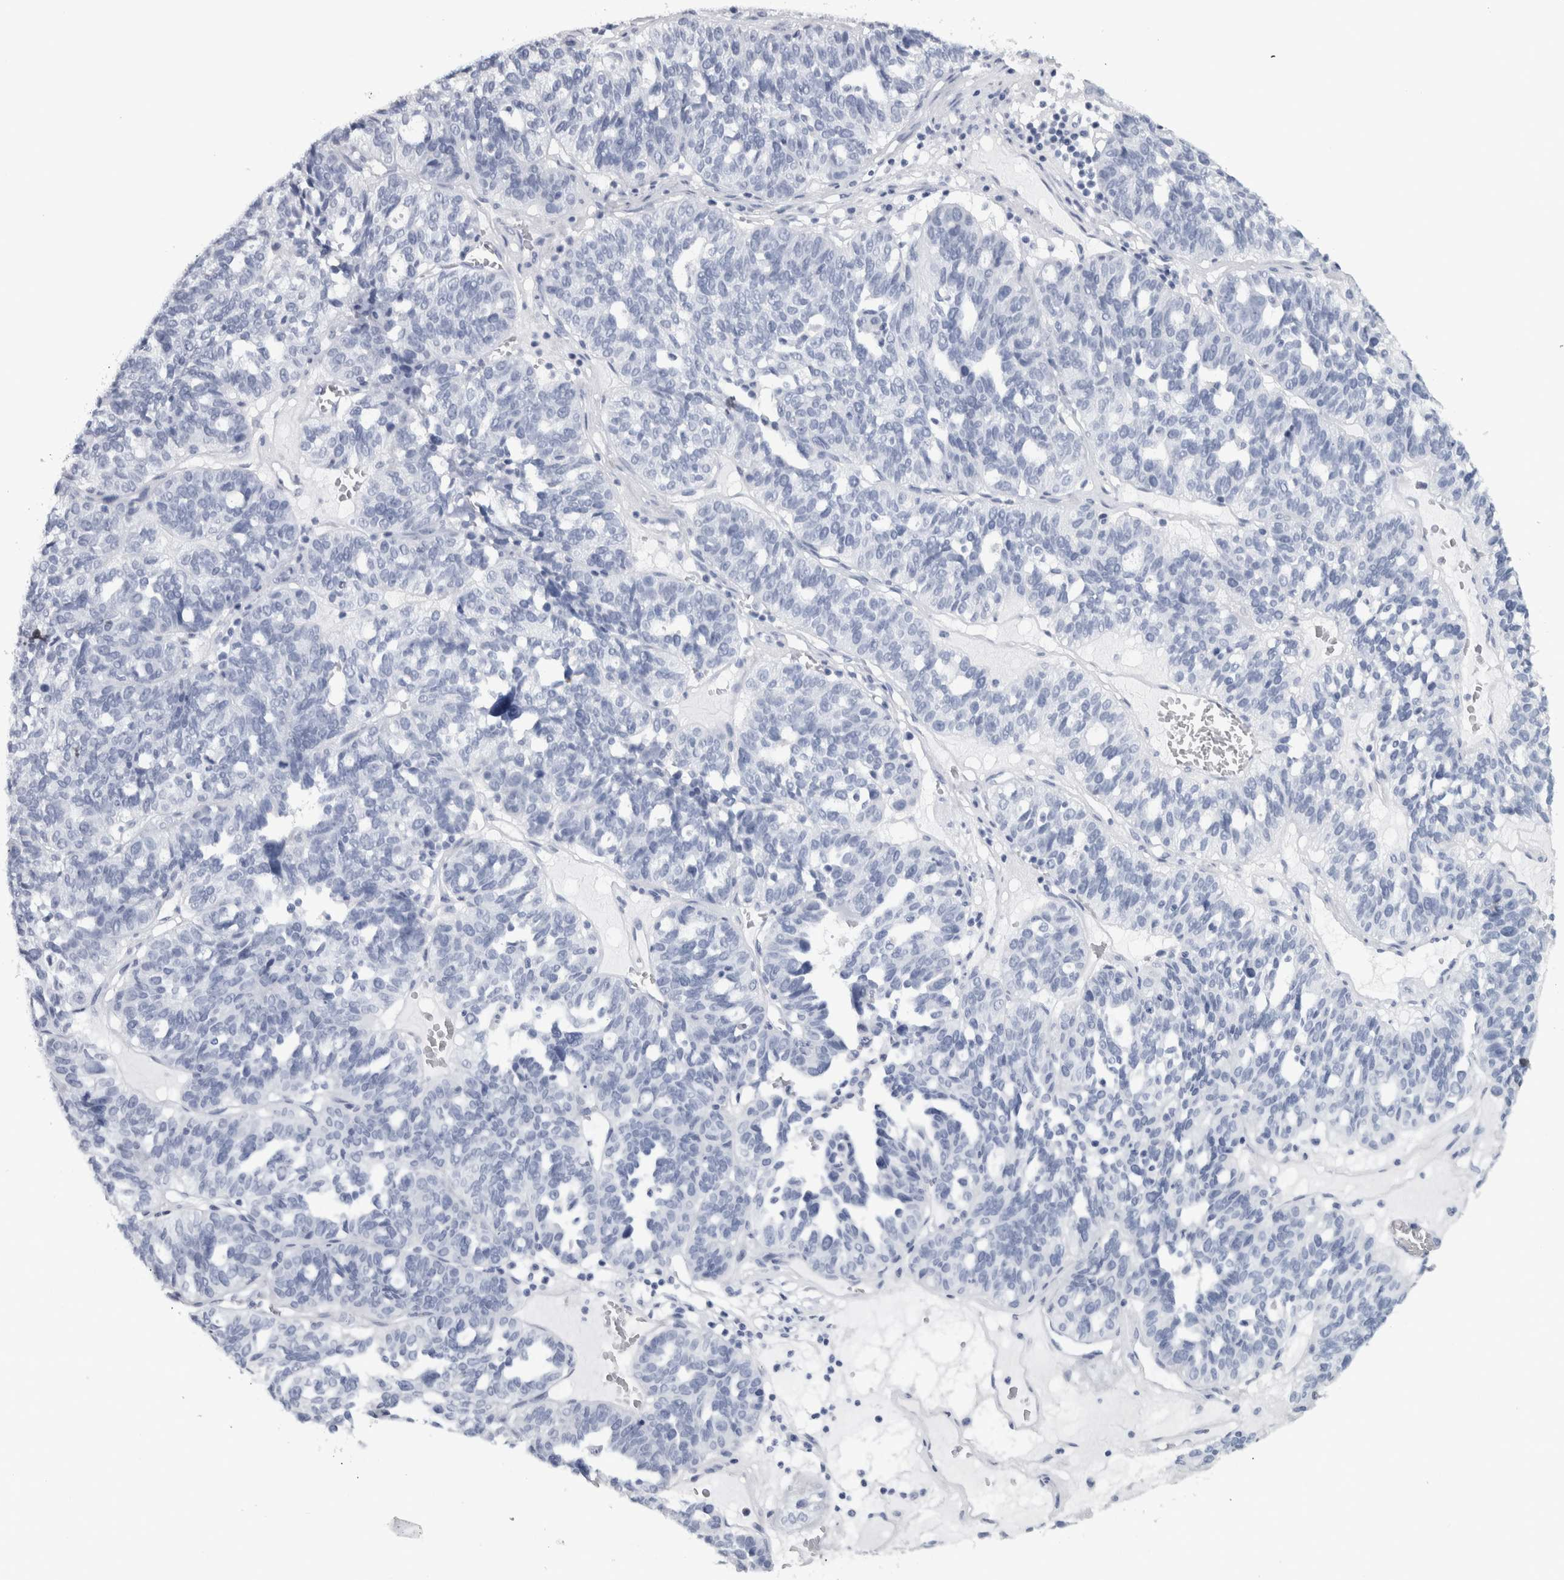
{"staining": {"intensity": "negative", "quantity": "none", "location": "none"}, "tissue": "ovarian cancer", "cell_type": "Tumor cells", "image_type": "cancer", "snomed": [{"axis": "morphology", "description": "Cystadenocarcinoma, serous, NOS"}, {"axis": "topography", "description": "Ovary"}], "caption": "Ovarian cancer was stained to show a protein in brown. There is no significant expression in tumor cells. Nuclei are stained in blue.", "gene": "NECAB1", "patient": {"sex": "female", "age": 59}}